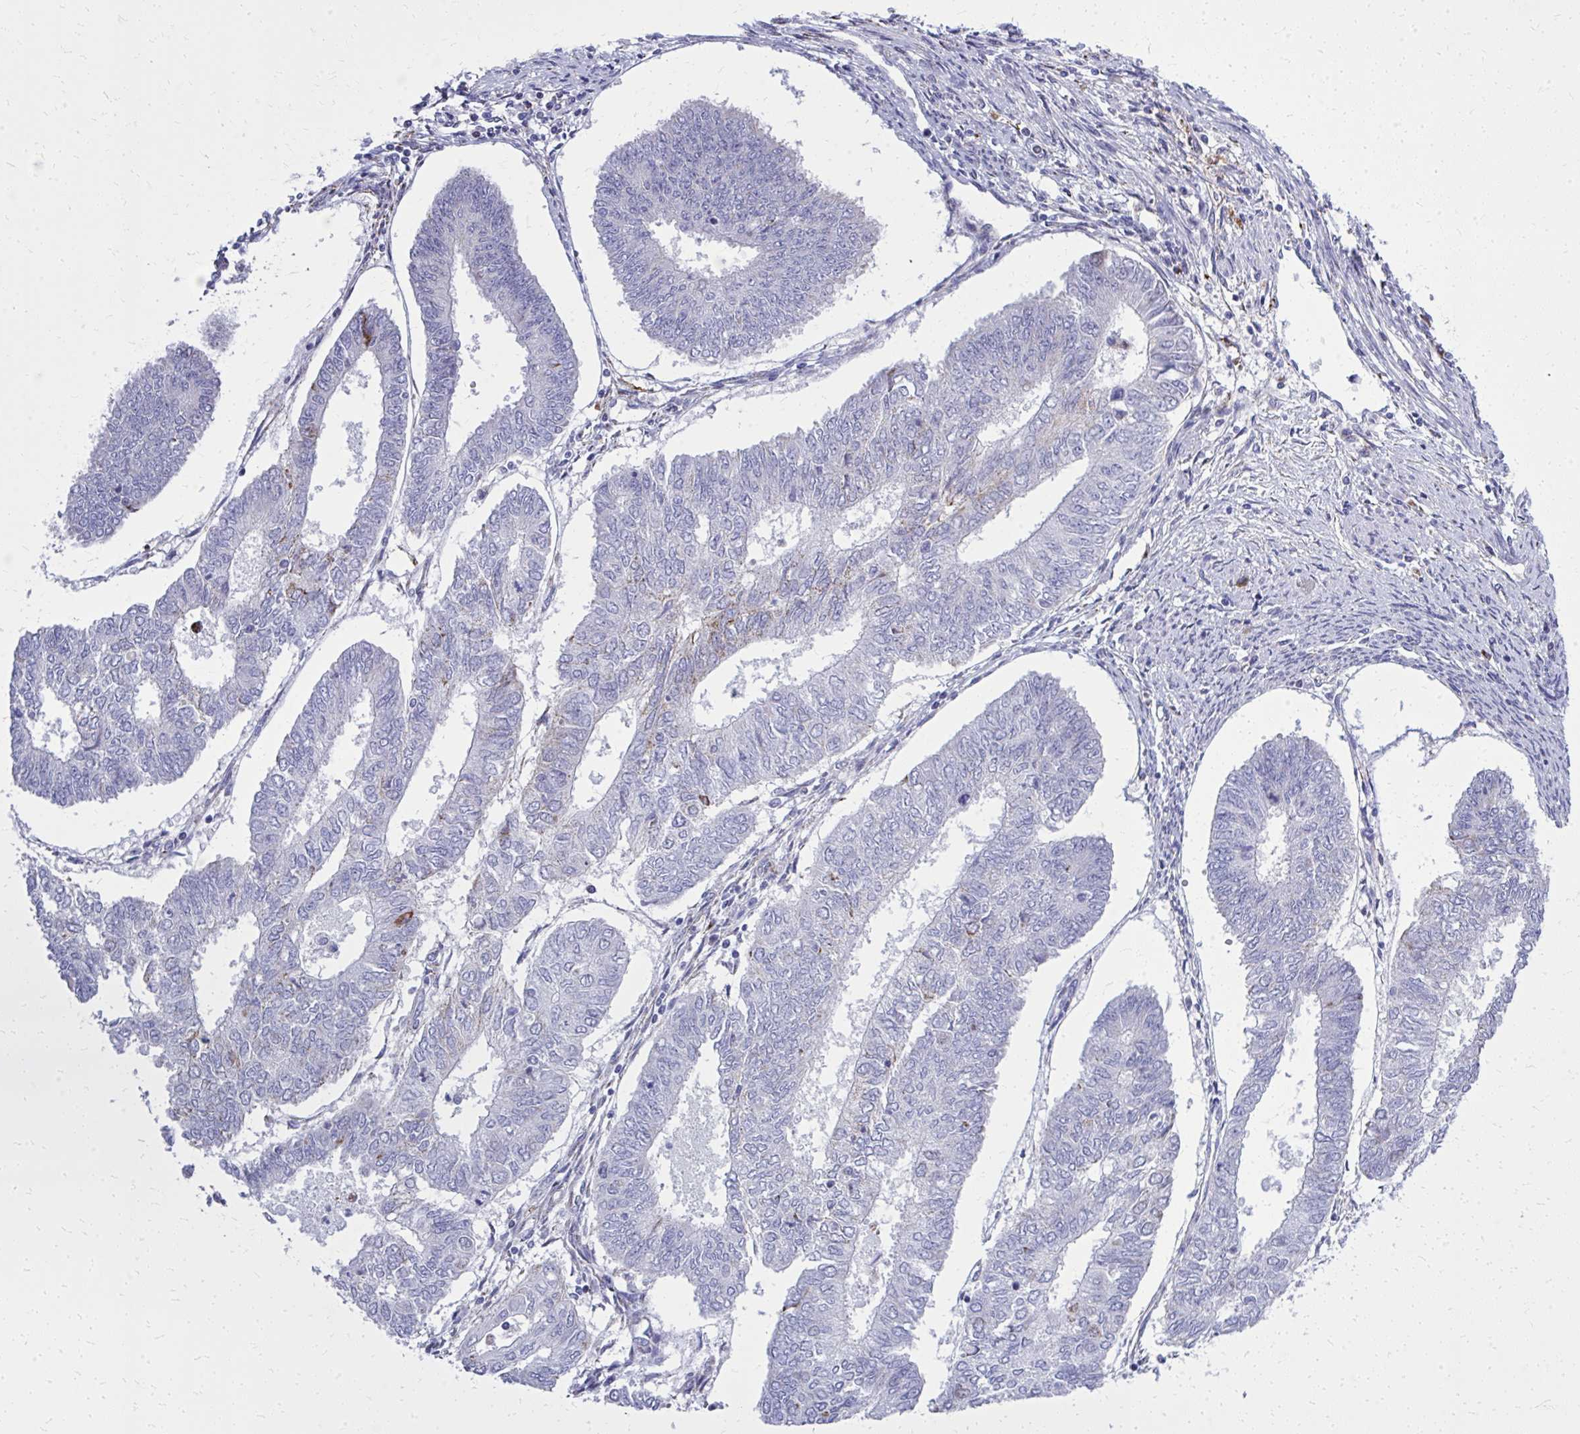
{"staining": {"intensity": "weak", "quantity": "<25%", "location": "cytoplasmic/membranous"}, "tissue": "endometrial cancer", "cell_type": "Tumor cells", "image_type": "cancer", "snomed": [{"axis": "morphology", "description": "Adenocarcinoma, NOS"}, {"axis": "topography", "description": "Endometrium"}], "caption": "Immunohistochemical staining of endometrial cancer displays no significant staining in tumor cells.", "gene": "ZNF362", "patient": {"sex": "female", "age": 68}}